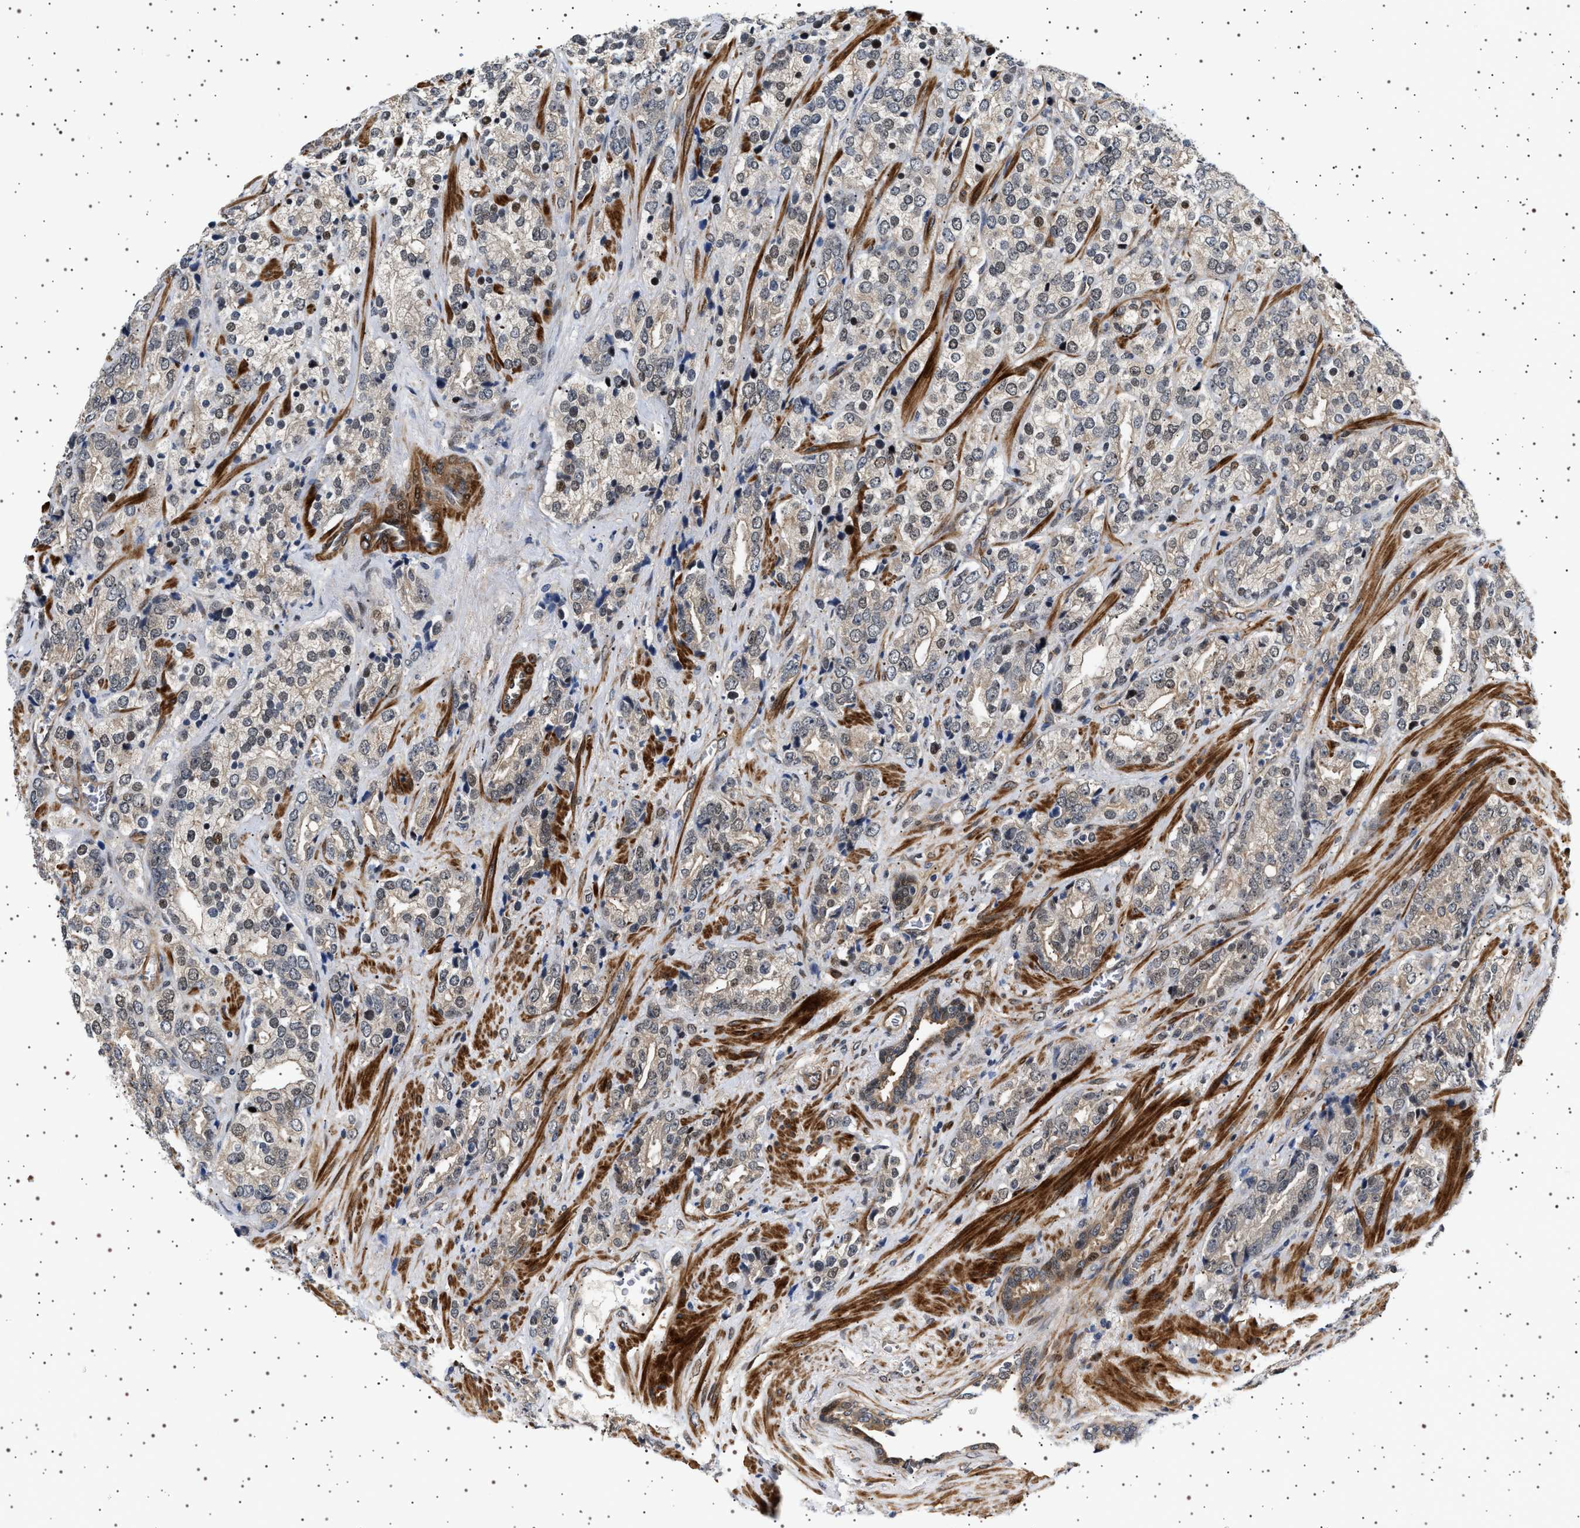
{"staining": {"intensity": "weak", "quantity": "25%-75%", "location": "cytoplasmic/membranous,nuclear"}, "tissue": "prostate cancer", "cell_type": "Tumor cells", "image_type": "cancer", "snomed": [{"axis": "morphology", "description": "Adenocarcinoma, High grade"}, {"axis": "topography", "description": "Prostate"}], "caption": "Tumor cells exhibit weak cytoplasmic/membranous and nuclear expression in approximately 25%-75% of cells in prostate cancer (adenocarcinoma (high-grade)).", "gene": "BAG3", "patient": {"sex": "male", "age": 71}}